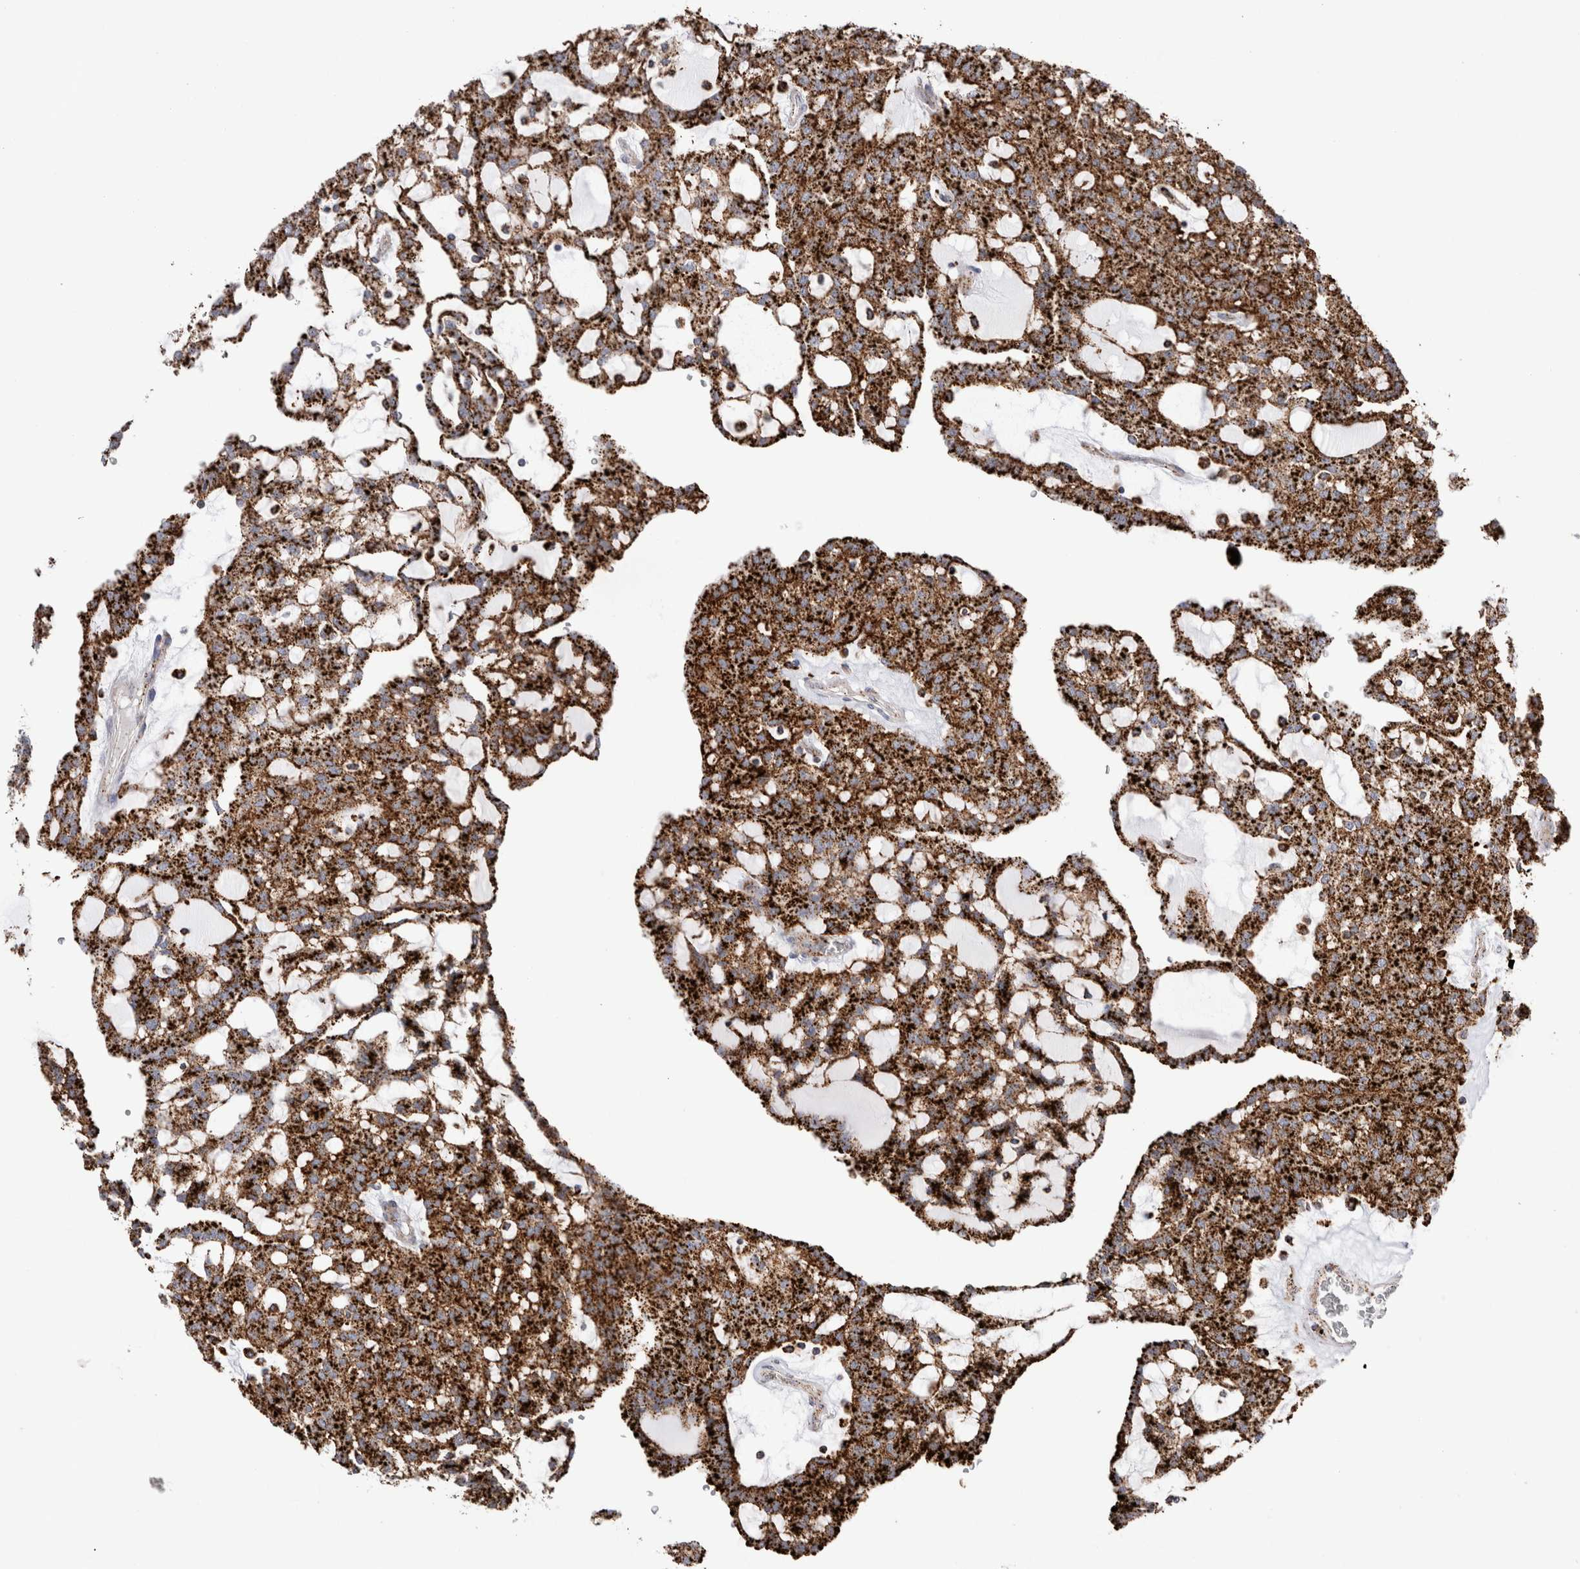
{"staining": {"intensity": "strong", "quantity": ">75%", "location": "cytoplasmic/membranous"}, "tissue": "renal cancer", "cell_type": "Tumor cells", "image_type": "cancer", "snomed": [{"axis": "morphology", "description": "Adenocarcinoma, NOS"}, {"axis": "topography", "description": "Kidney"}], "caption": "Protein staining of renal adenocarcinoma tissue exhibits strong cytoplasmic/membranous staining in about >75% of tumor cells. (DAB IHC with brightfield microscopy, high magnification).", "gene": "CTSA", "patient": {"sex": "male", "age": 63}}